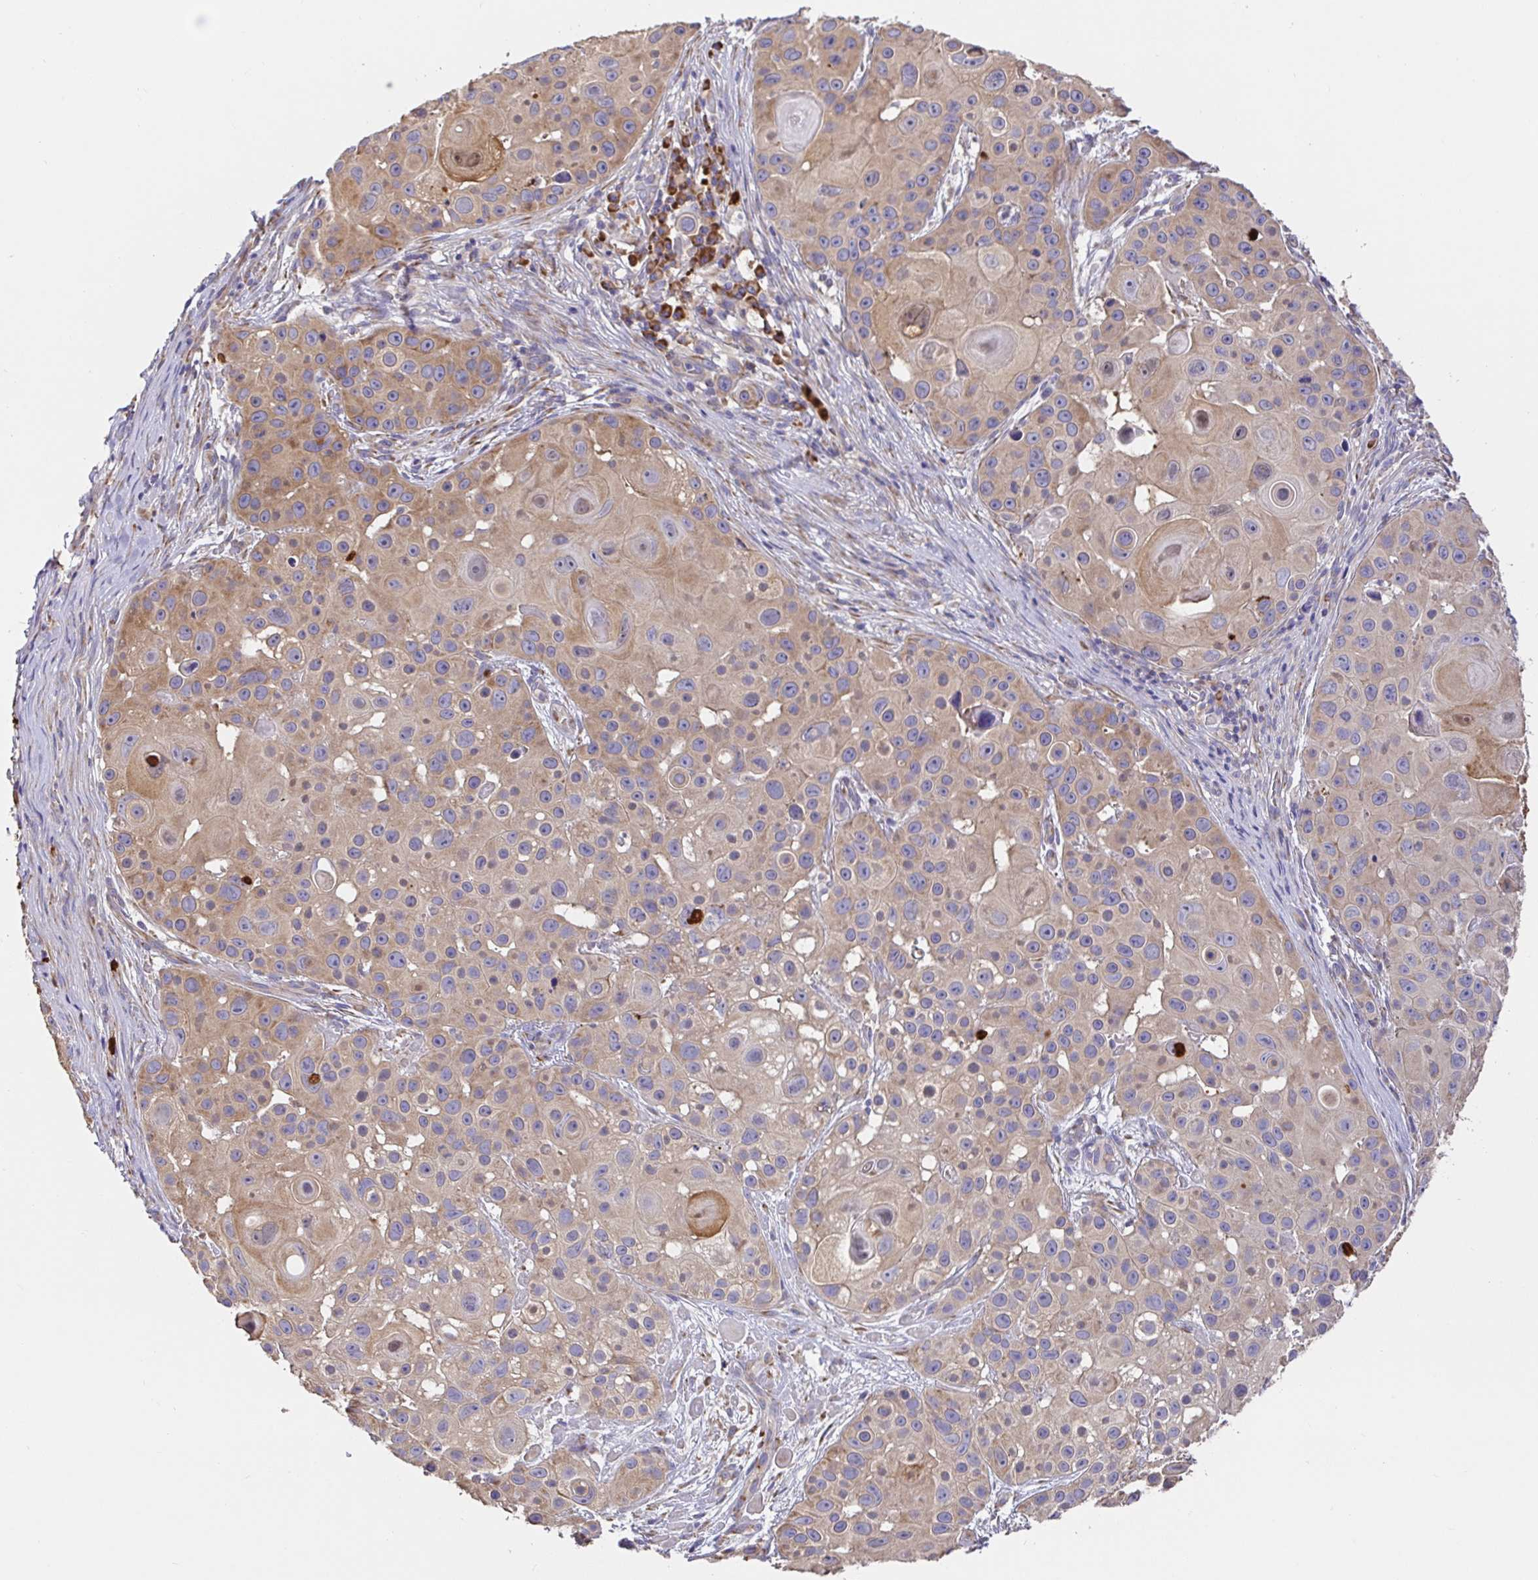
{"staining": {"intensity": "moderate", "quantity": "25%-75%", "location": "cytoplasmic/membranous"}, "tissue": "skin cancer", "cell_type": "Tumor cells", "image_type": "cancer", "snomed": [{"axis": "morphology", "description": "Squamous cell carcinoma, NOS"}, {"axis": "topography", "description": "Skin"}], "caption": "Protein expression analysis of human squamous cell carcinoma (skin) reveals moderate cytoplasmic/membranous staining in approximately 25%-75% of tumor cells. (Stains: DAB in brown, nuclei in blue, Microscopy: brightfield microscopy at high magnification).", "gene": "PDPK1", "patient": {"sex": "male", "age": 92}}